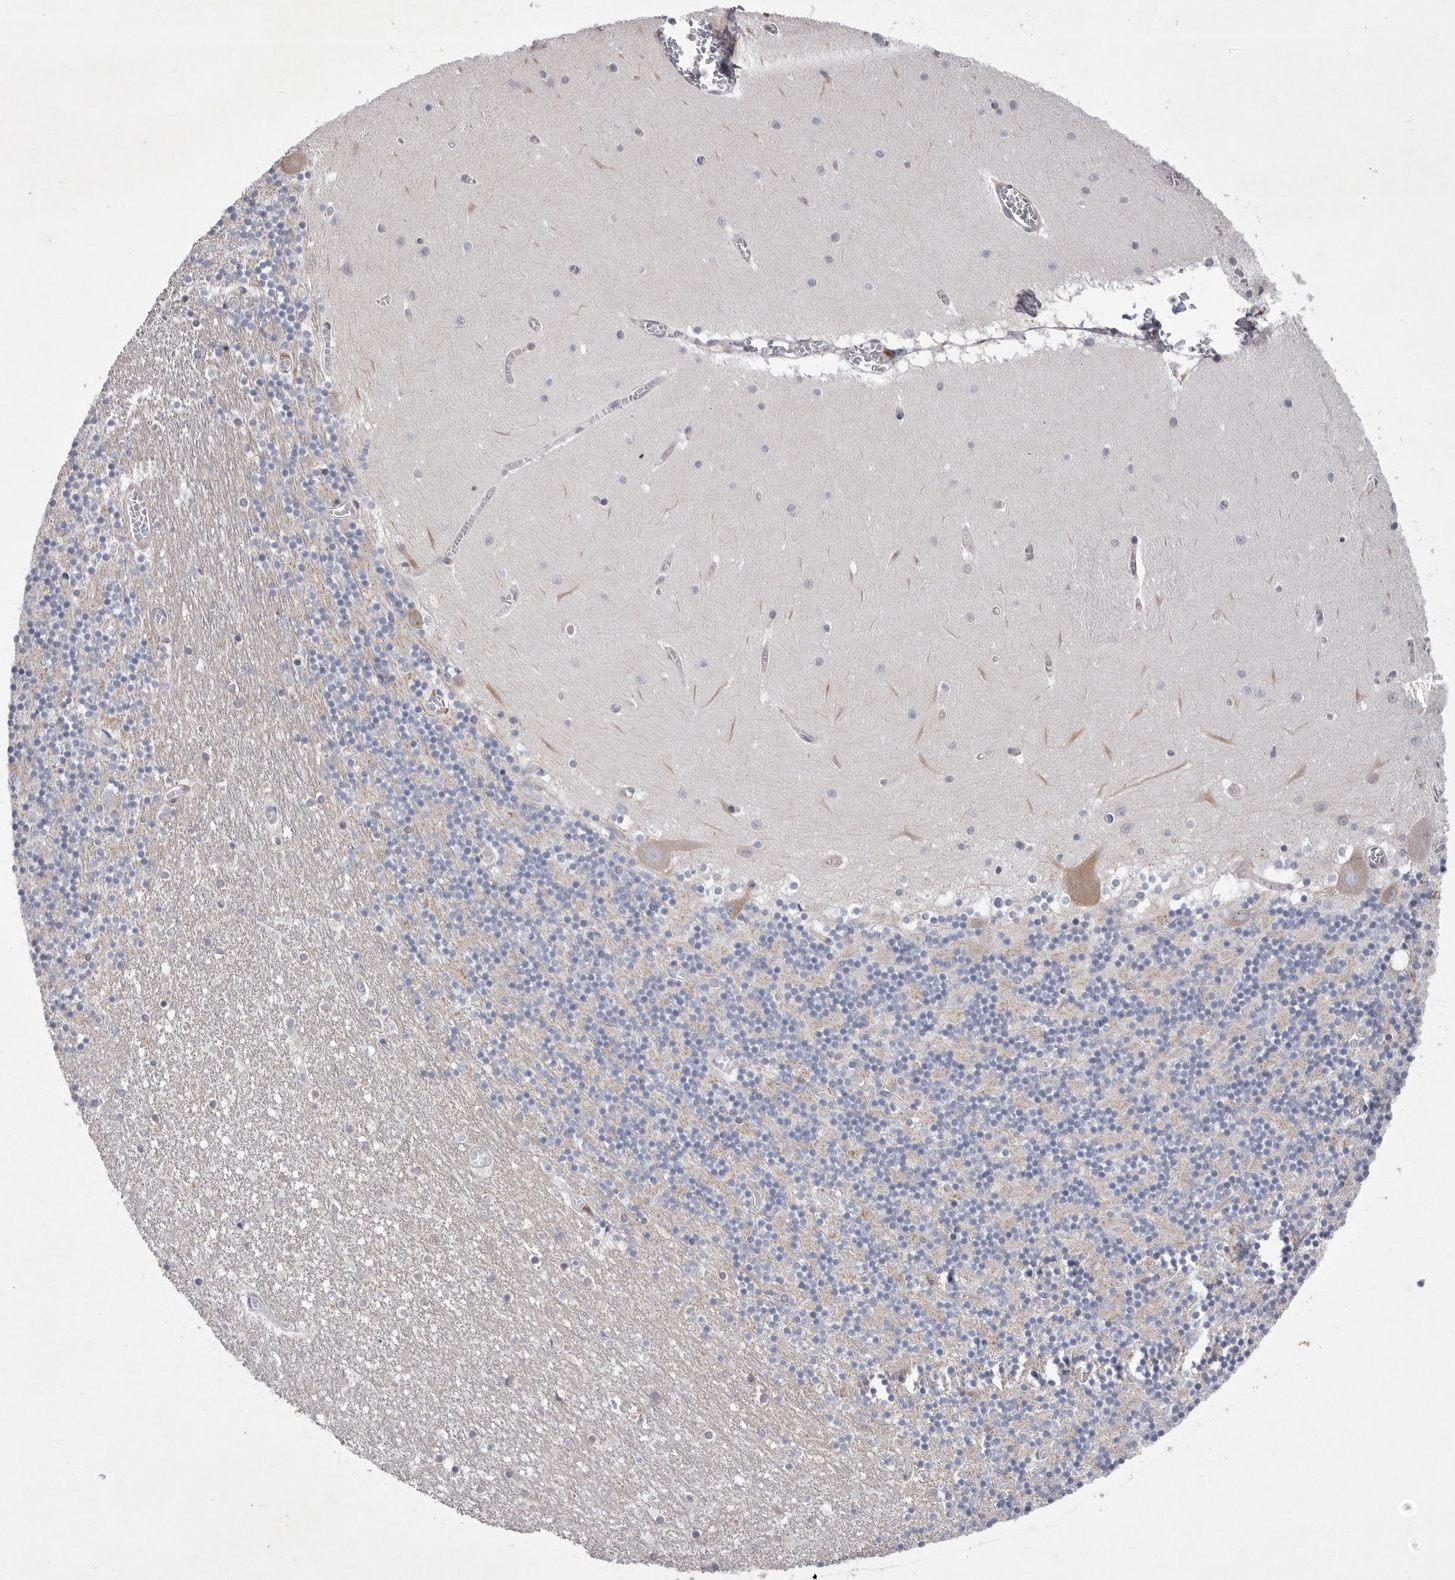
{"staining": {"intensity": "negative", "quantity": "none", "location": "none"}, "tissue": "cerebellum", "cell_type": "Cells in granular layer", "image_type": "normal", "snomed": [{"axis": "morphology", "description": "Normal tissue, NOS"}, {"axis": "topography", "description": "Cerebellum"}], "caption": "Immunohistochemistry (IHC) photomicrograph of unremarkable cerebellum: human cerebellum stained with DAB shows no significant protein positivity in cells in granular layer. The staining is performed using DAB (3,3'-diaminobenzidine) brown chromogen with nuclei counter-stained in using hematoxylin.", "gene": "VAC14", "patient": {"sex": "female", "age": 28}}